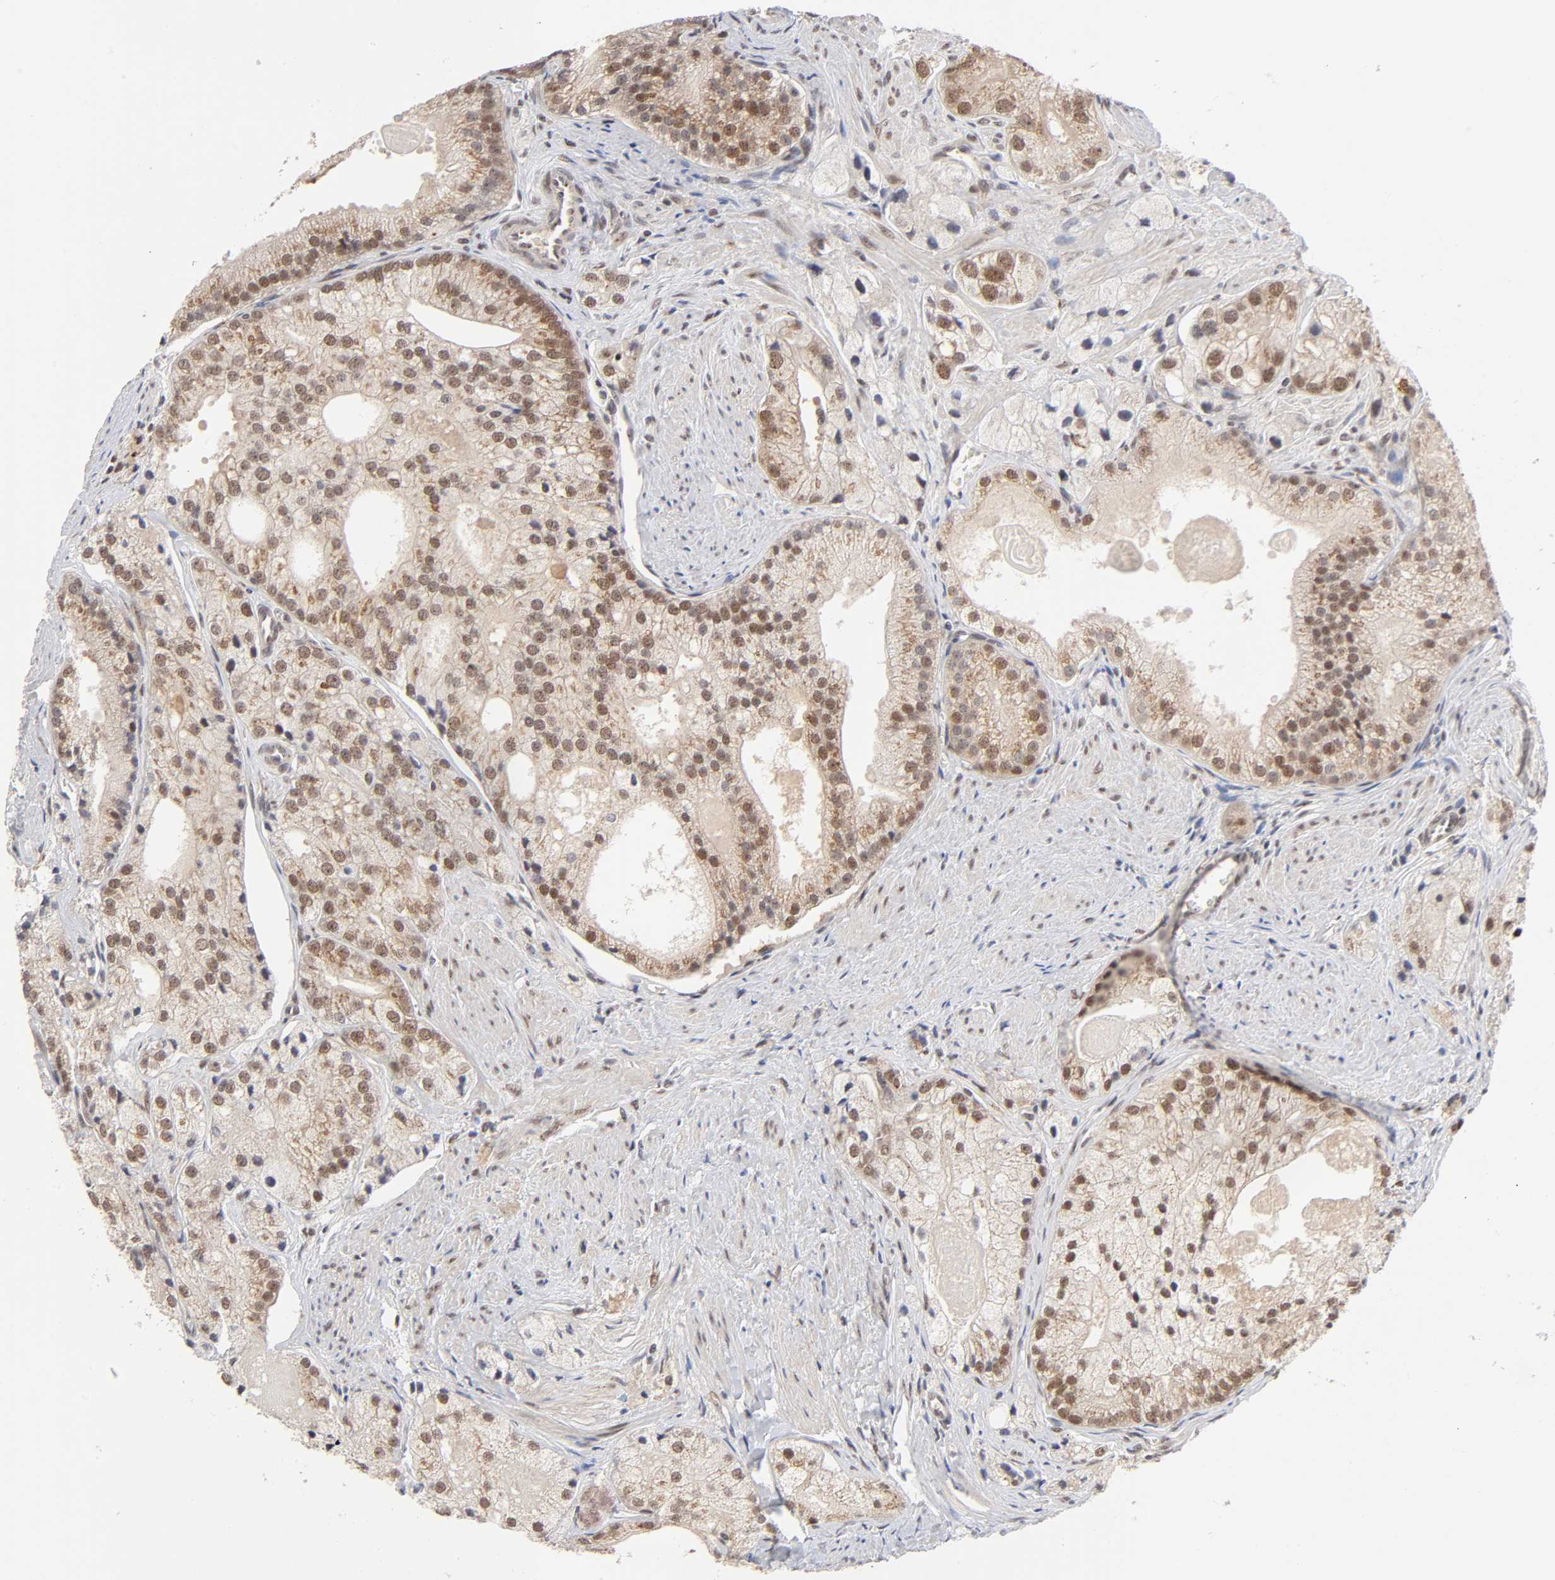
{"staining": {"intensity": "moderate", "quantity": ">75%", "location": "cytoplasmic/membranous,nuclear"}, "tissue": "prostate cancer", "cell_type": "Tumor cells", "image_type": "cancer", "snomed": [{"axis": "morphology", "description": "Adenocarcinoma, Low grade"}, {"axis": "topography", "description": "Prostate"}], "caption": "IHC image of prostate cancer stained for a protein (brown), which exhibits medium levels of moderate cytoplasmic/membranous and nuclear staining in approximately >75% of tumor cells.", "gene": "EP300", "patient": {"sex": "male", "age": 69}}